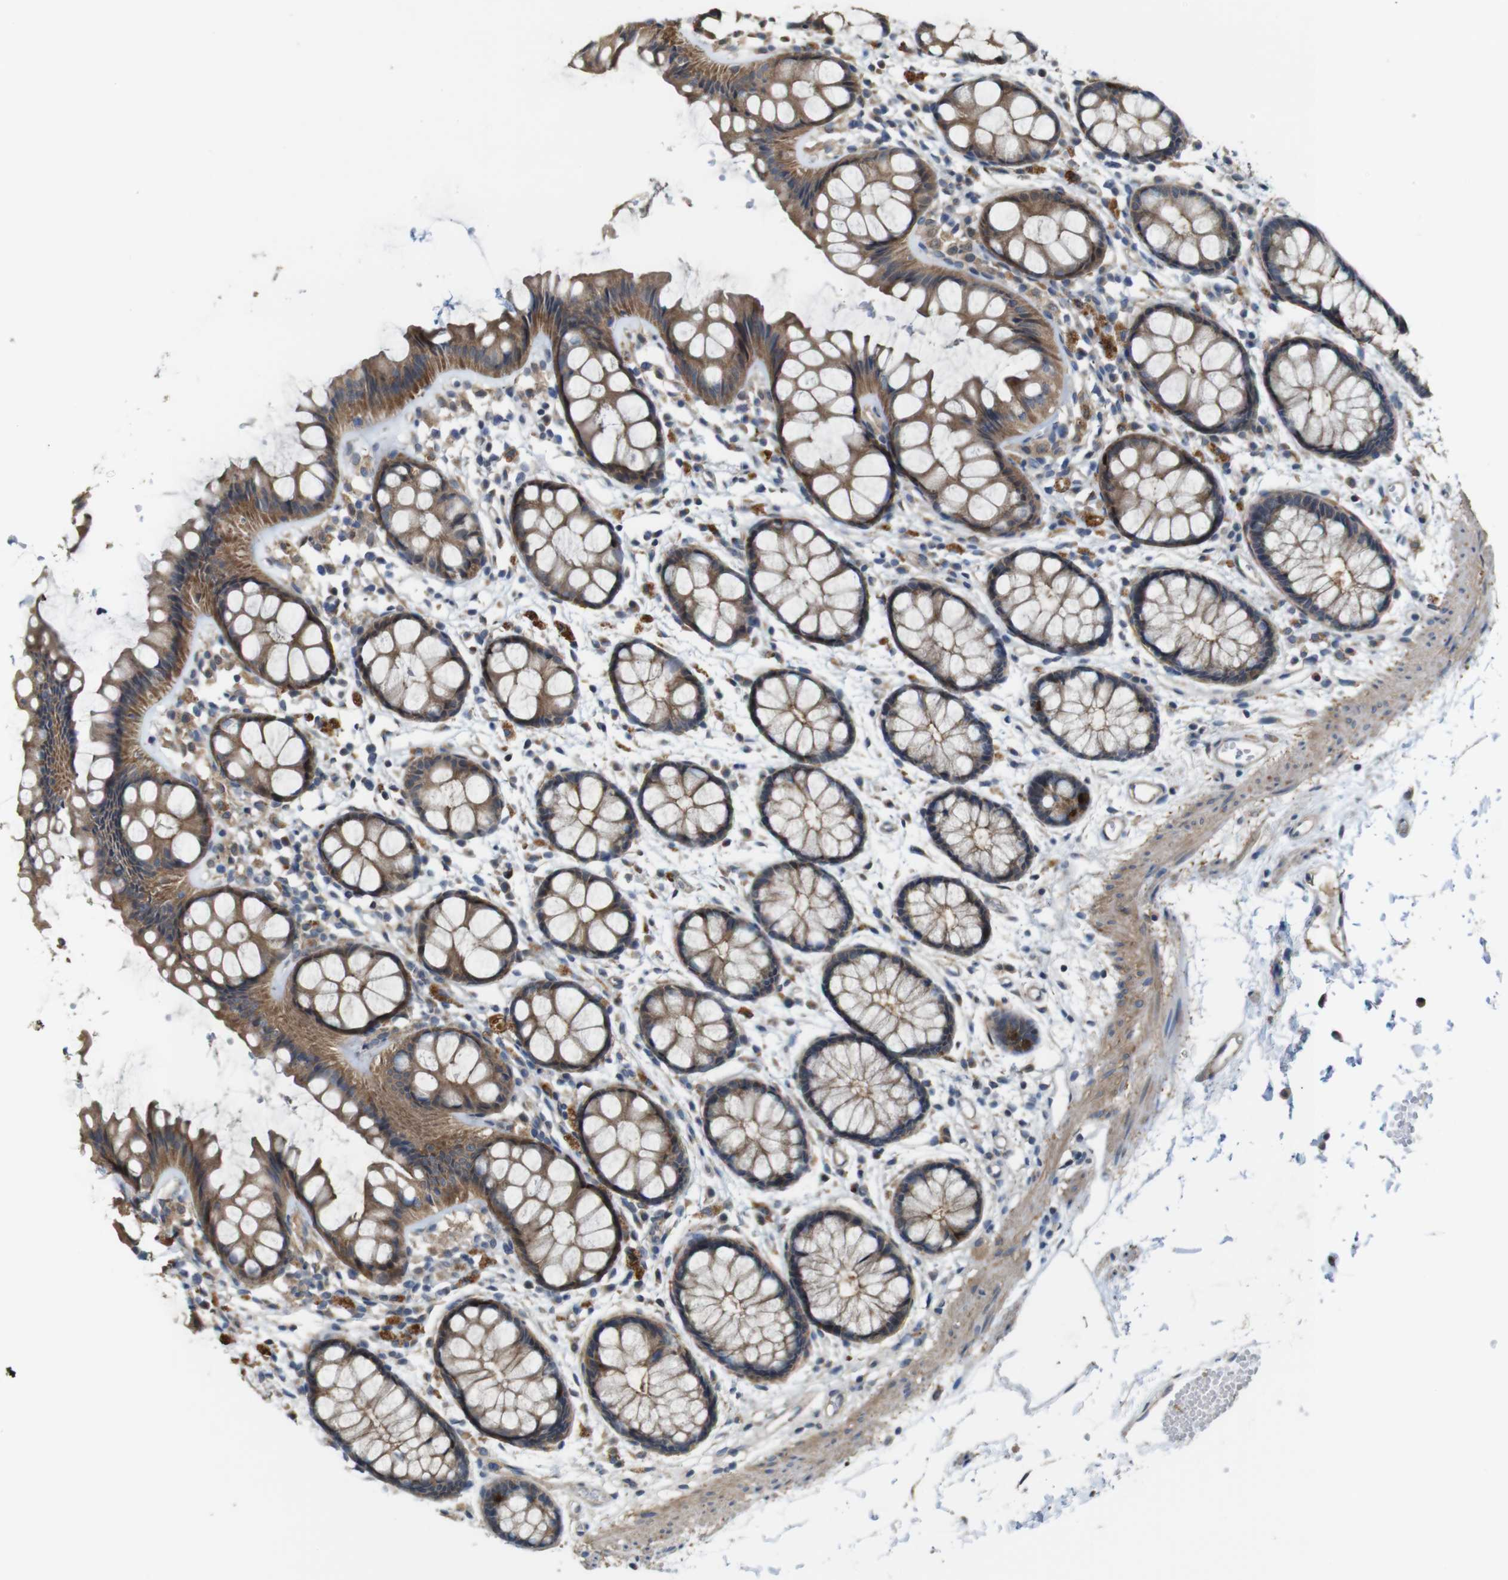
{"staining": {"intensity": "moderate", "quantity": ">75%", "location": "cytoplasmic/membranous"}, "tissue": "rectum", "cell_type": "Glandular cells", "image_type": "normal", "snomed": [{"axis": "morphology", "description": "Normal tissue, NOS"}, {"axis": "topography", "description": "Rectum"}], "caption": "Protein analysis of unremarkable rectum shows moderate cytoplasmic/membranous staining in approximately >75% of glandular cells.", "gene": "CDC34", "patient": {"sex": "female", "age": 66}}